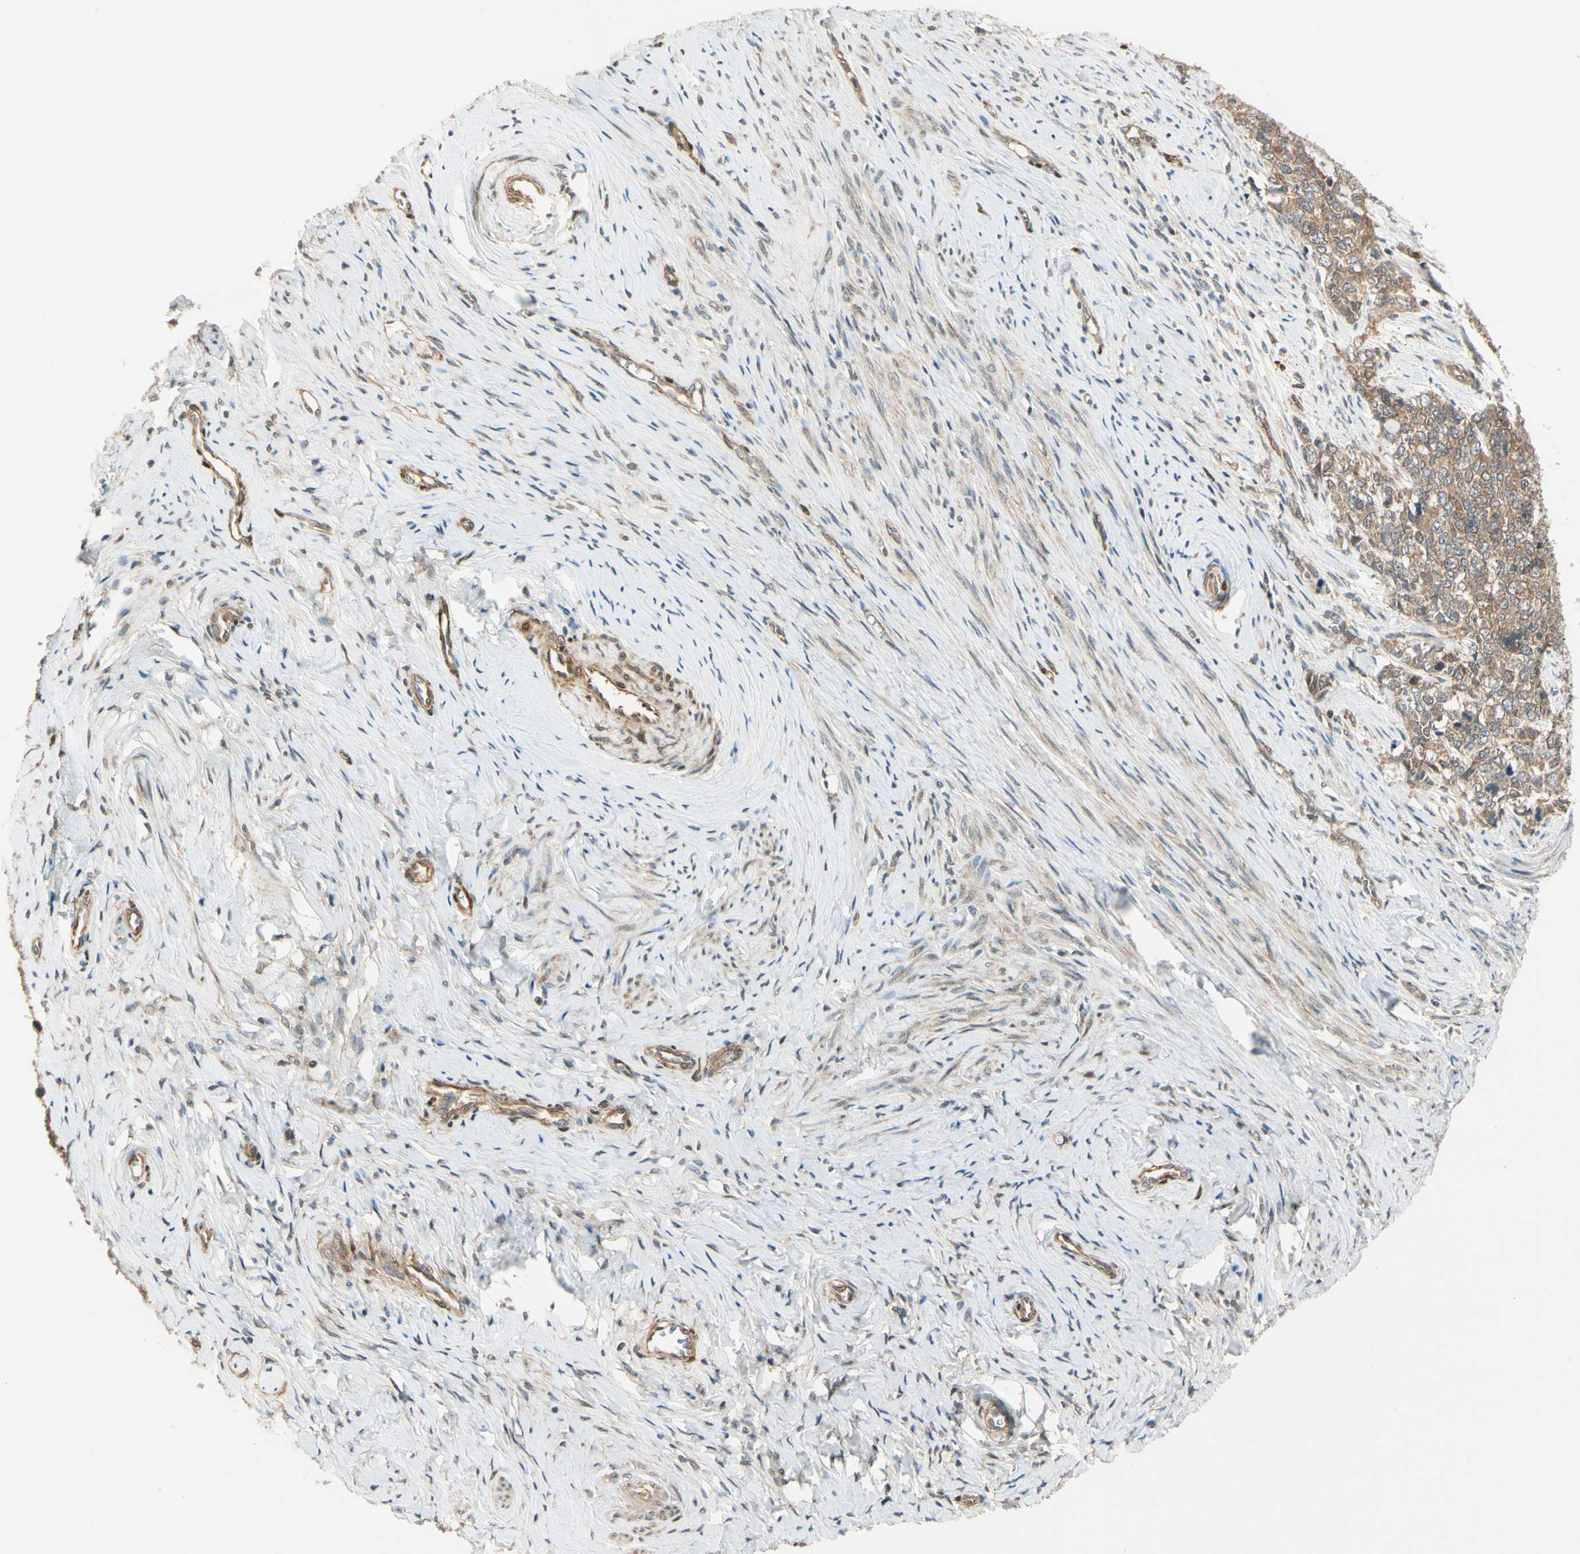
{"staining": {"intensity": "moderate", "quantity": ">75%", "location": "cytoplasmic/membranous"}, "tissue": "cervical cancer", "cell_type": "Tumor cells", "image_type": "cancer", "snomed": [{"axis": "morphology", "description": "Squamous cell carcinoma, NOS"}, {"axis": "topography", "description": "Cervix"}], "caption": "Immunohistochemistry (IHC) photomicrograph of squamous cell carcinoma (cervical) stained for a protein (brown), which exhibits medium levels of moderate cytoplasmic/membranous expression in approximately >75% of tumor cells.", "gene": "RASGRF1", "patient": {"sex": "female", "age": 63}}